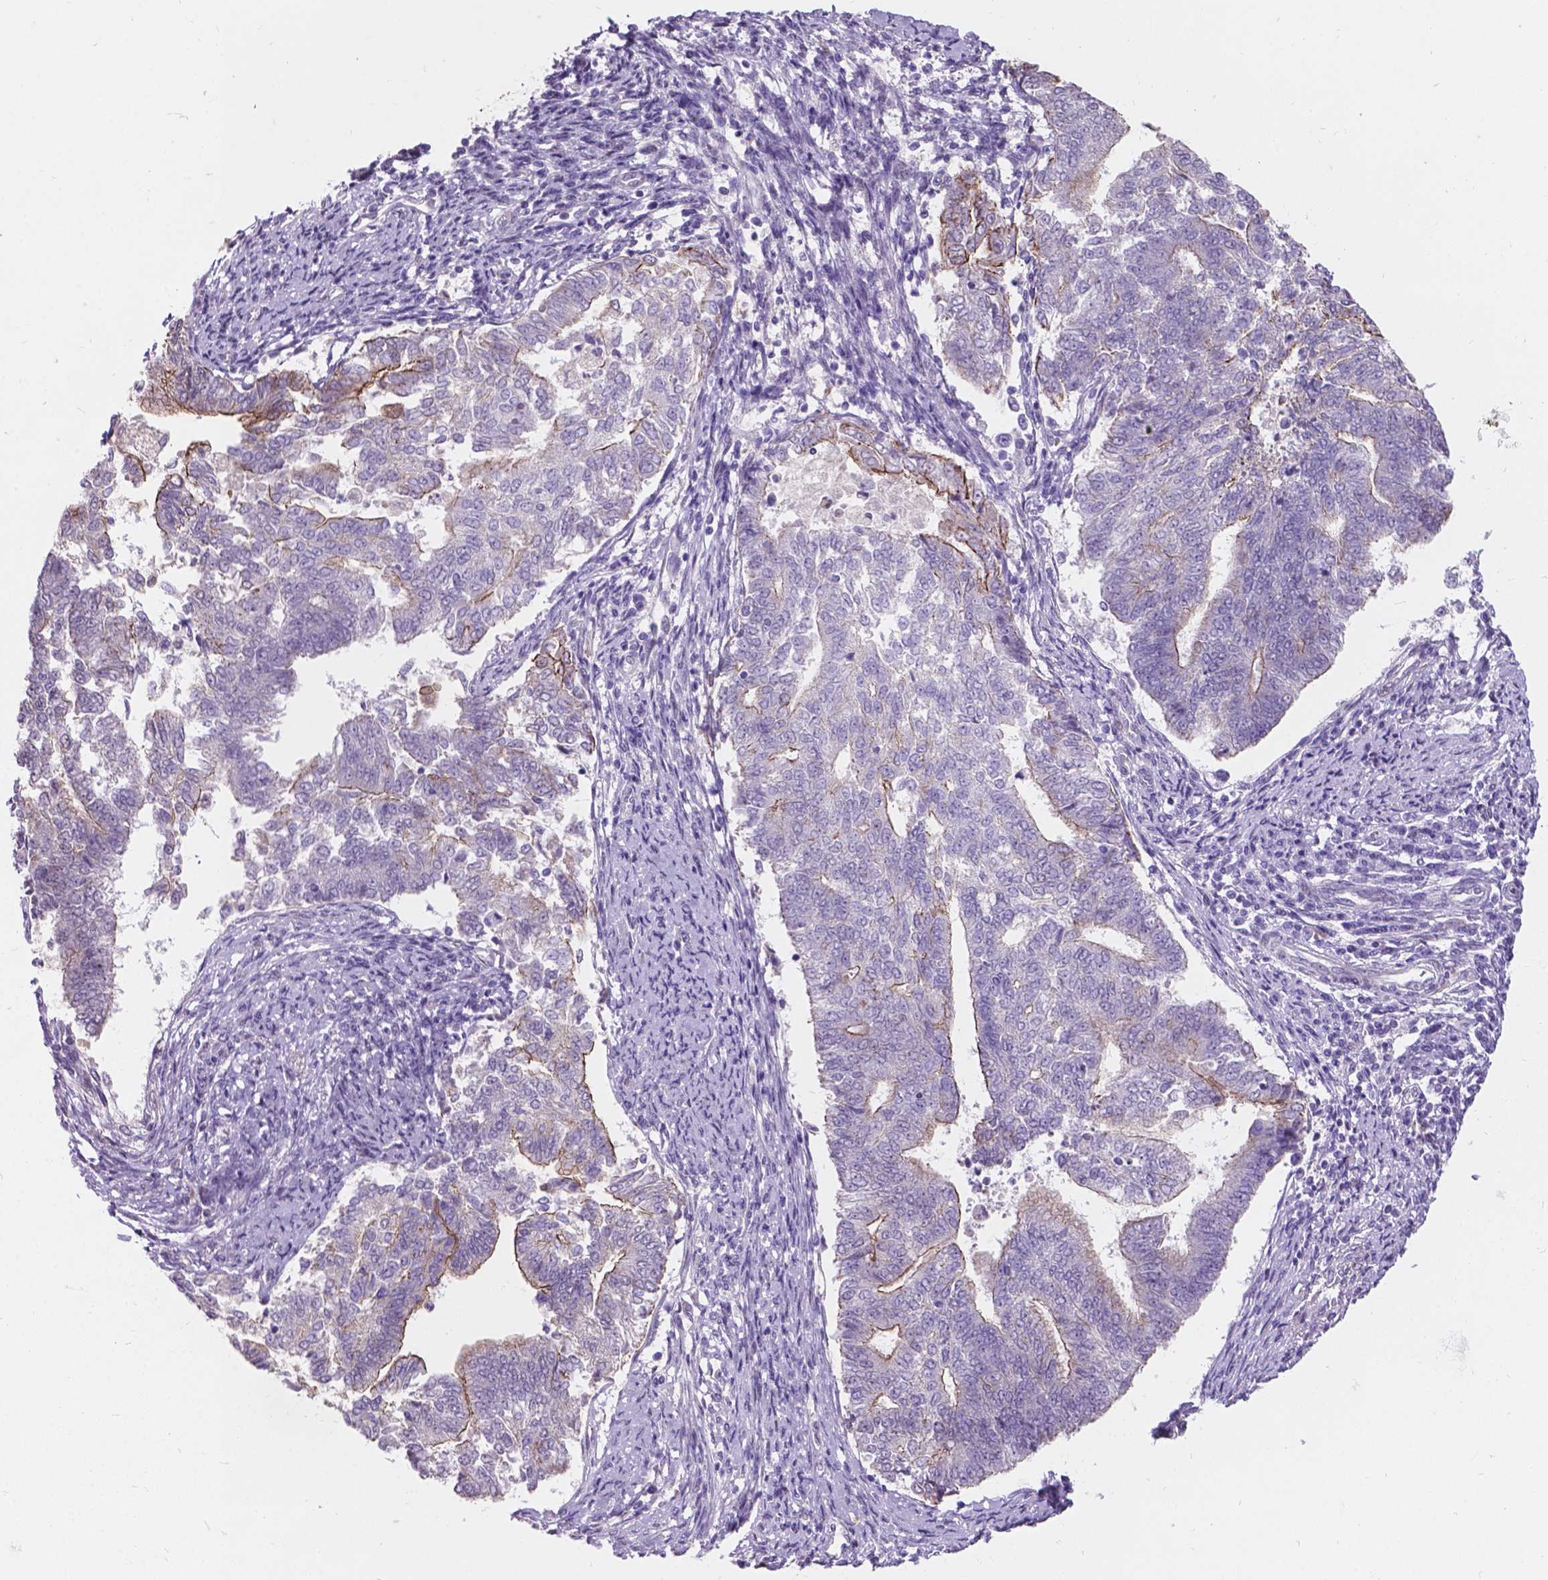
{"staining": {"intensity": "weak", "quantity": "<25%", "location": "cytoplasmic/membranous"}, "tissue": "endometrial cancer", "cell_type": "Tumor cells", "image_type": "cancer", "snomed": [{"axis": "morphology", "description": "Adenocarcinoma, NOS"}, {"axis": "topography", "description": "Endometrium"}], "caption": "Histopathology image shows no significant protein expression in tumor cells of endometrial cancer (adenocarcinoma).", "gene": "MYH14", "patient": {"sex": "female", "age": 65}}